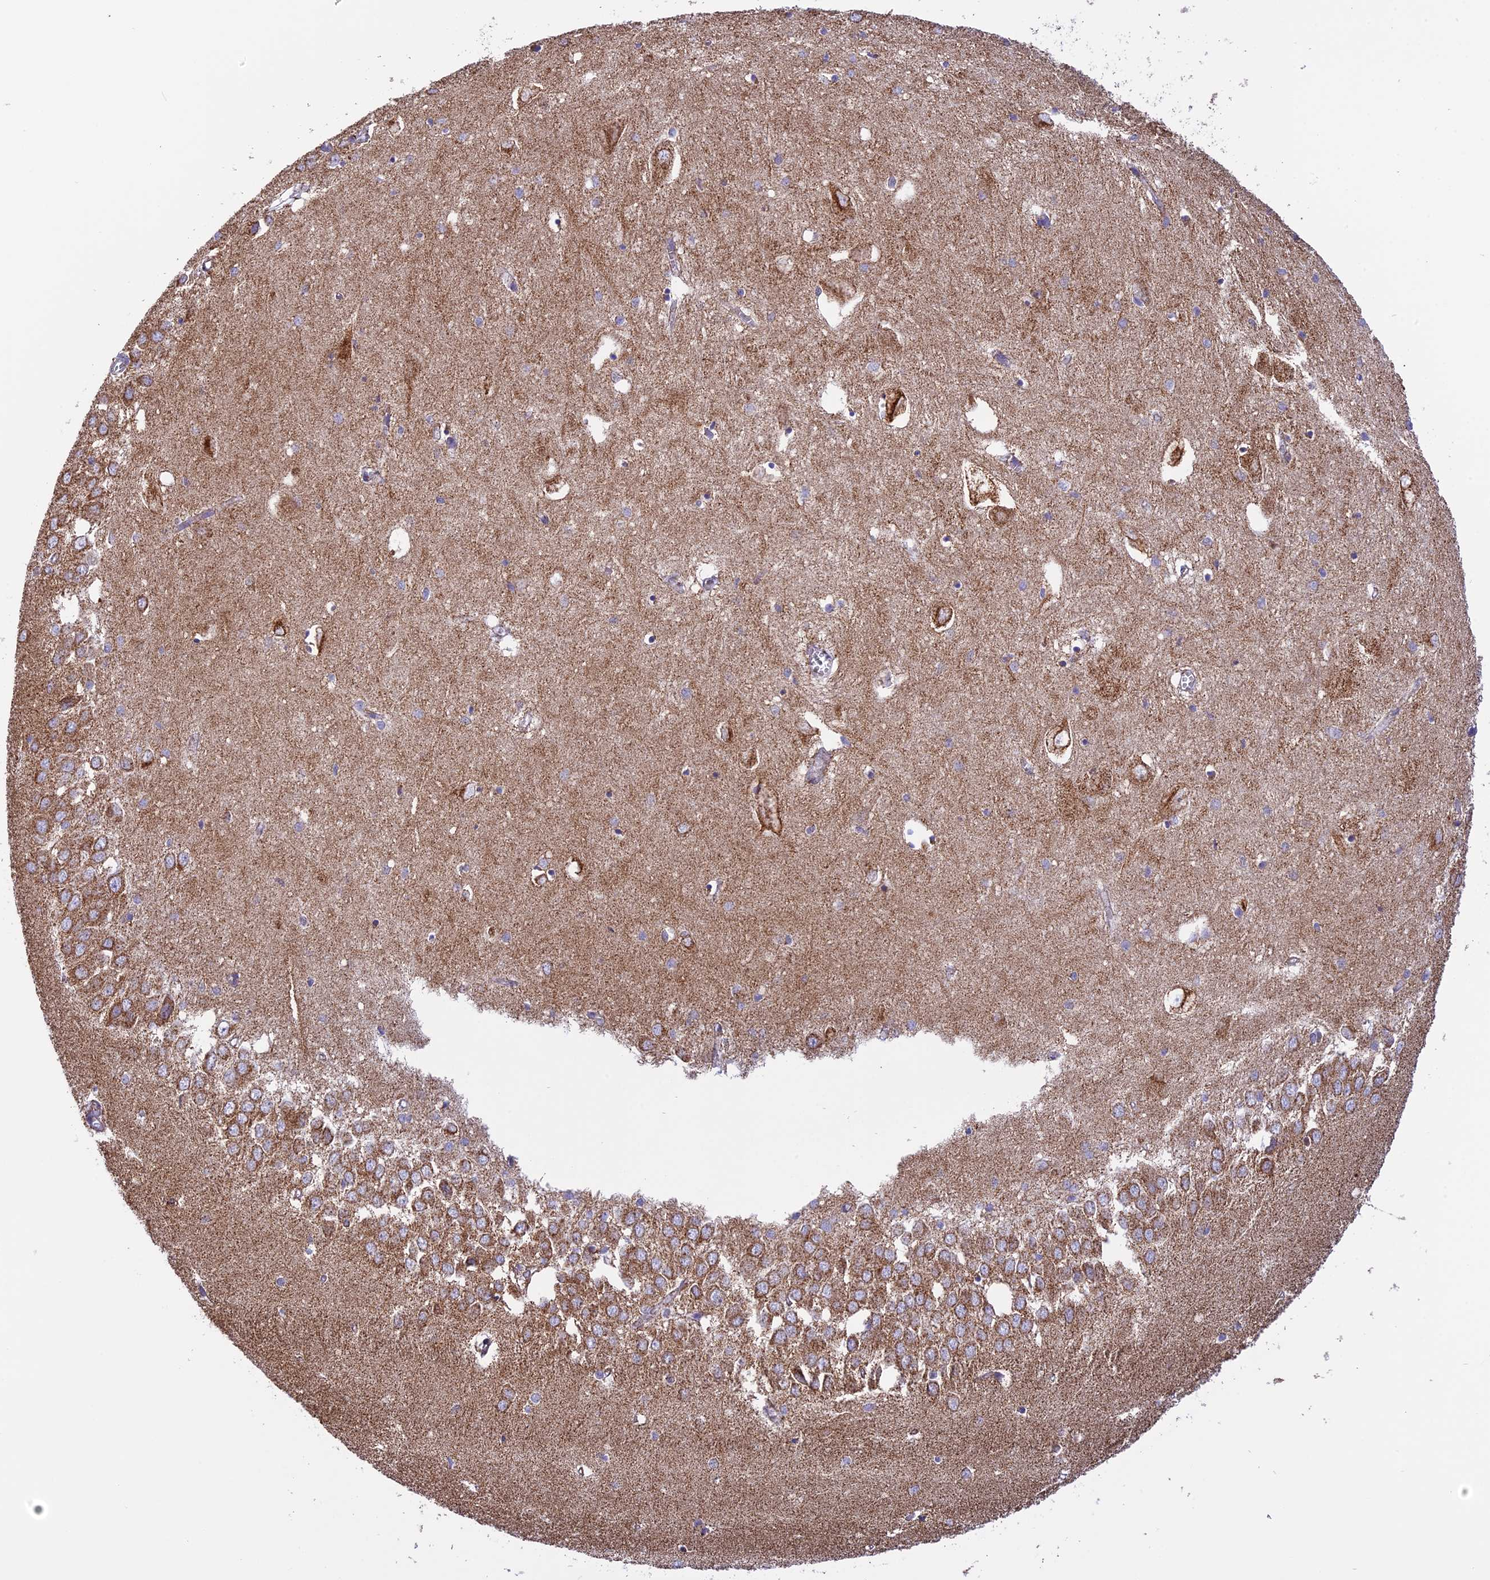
{"staining": {"intensity": "moderate", "quantity": "<25%", "location": "cytoplasmic/membranous"}, "tissue": "hippocampus", "cell_type": "Glial cells", "image_type": "normal", "snomed": [{"axis": "morphology", "description": "Normal tissue, NOS"}, {"axis": "topography", "description": "Hippocampus"}], "caption": "Glial cells show low levels of moderate cytoplasmic/membranous expression in about <25% of cells in benign human hippocampus.", "gene": "KCNG1", "patient": {"sex": "female", "age": 64}}